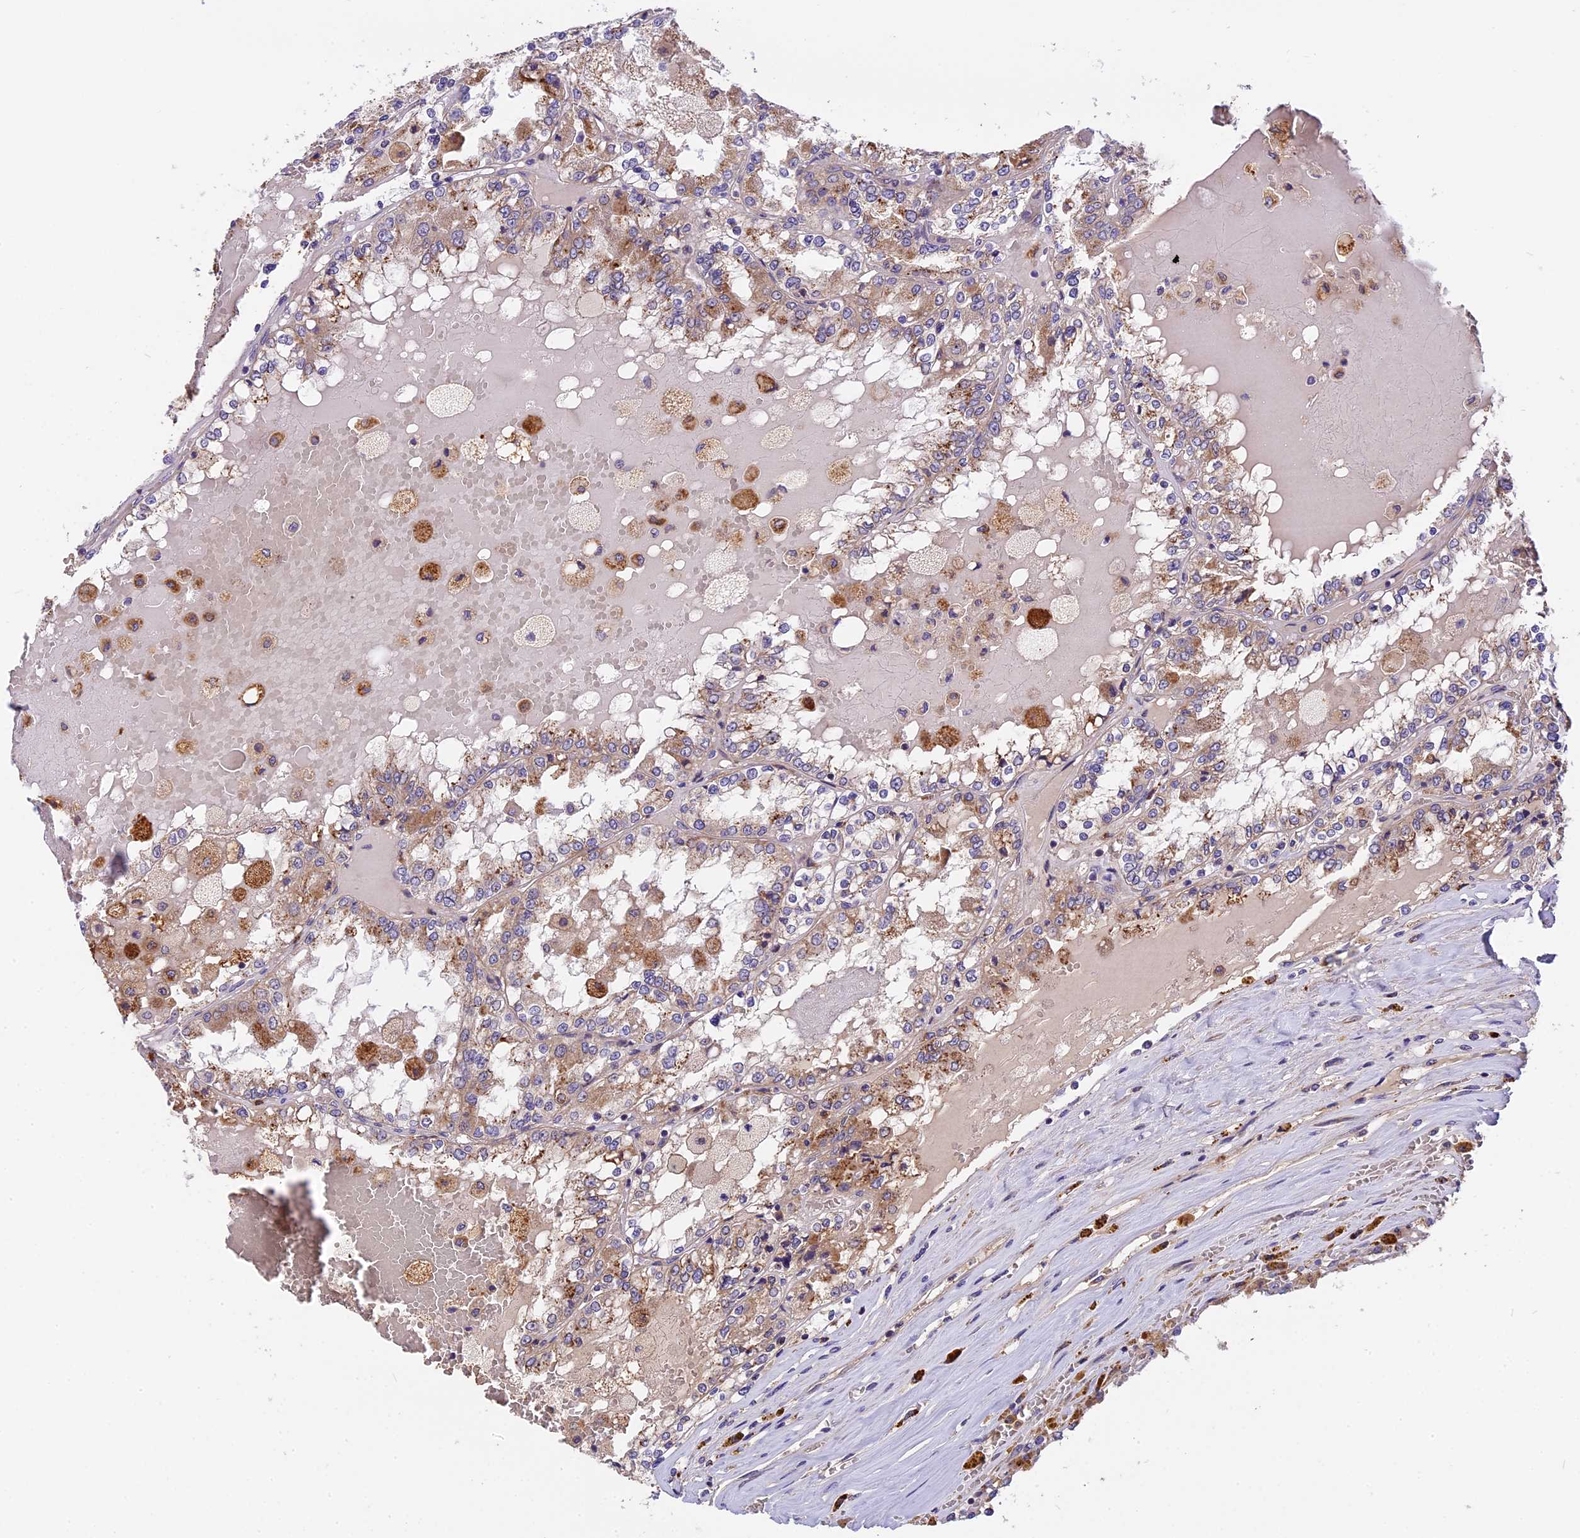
{"staining": {"intensity": "moderate", "quantity": "<25%", "location": "cytoplasmic/membranous"}, "tissue": "renal cancer", "cell_type": "Tumor cells", "image_type": "cancer", "snomed": [{"axis": "morphology", "description": "Adenocarcinoma, NOS"}, {"axis": "topography", "description": "Kidney"}], "caption": "Human renal adenocarcinoma stained with a brown dye reveals moderate cytoplasmic/membranous positive expression in about <25% of tumor cells.", "gene": "COPE", "patient": {"sex": "female", "age": 56}}